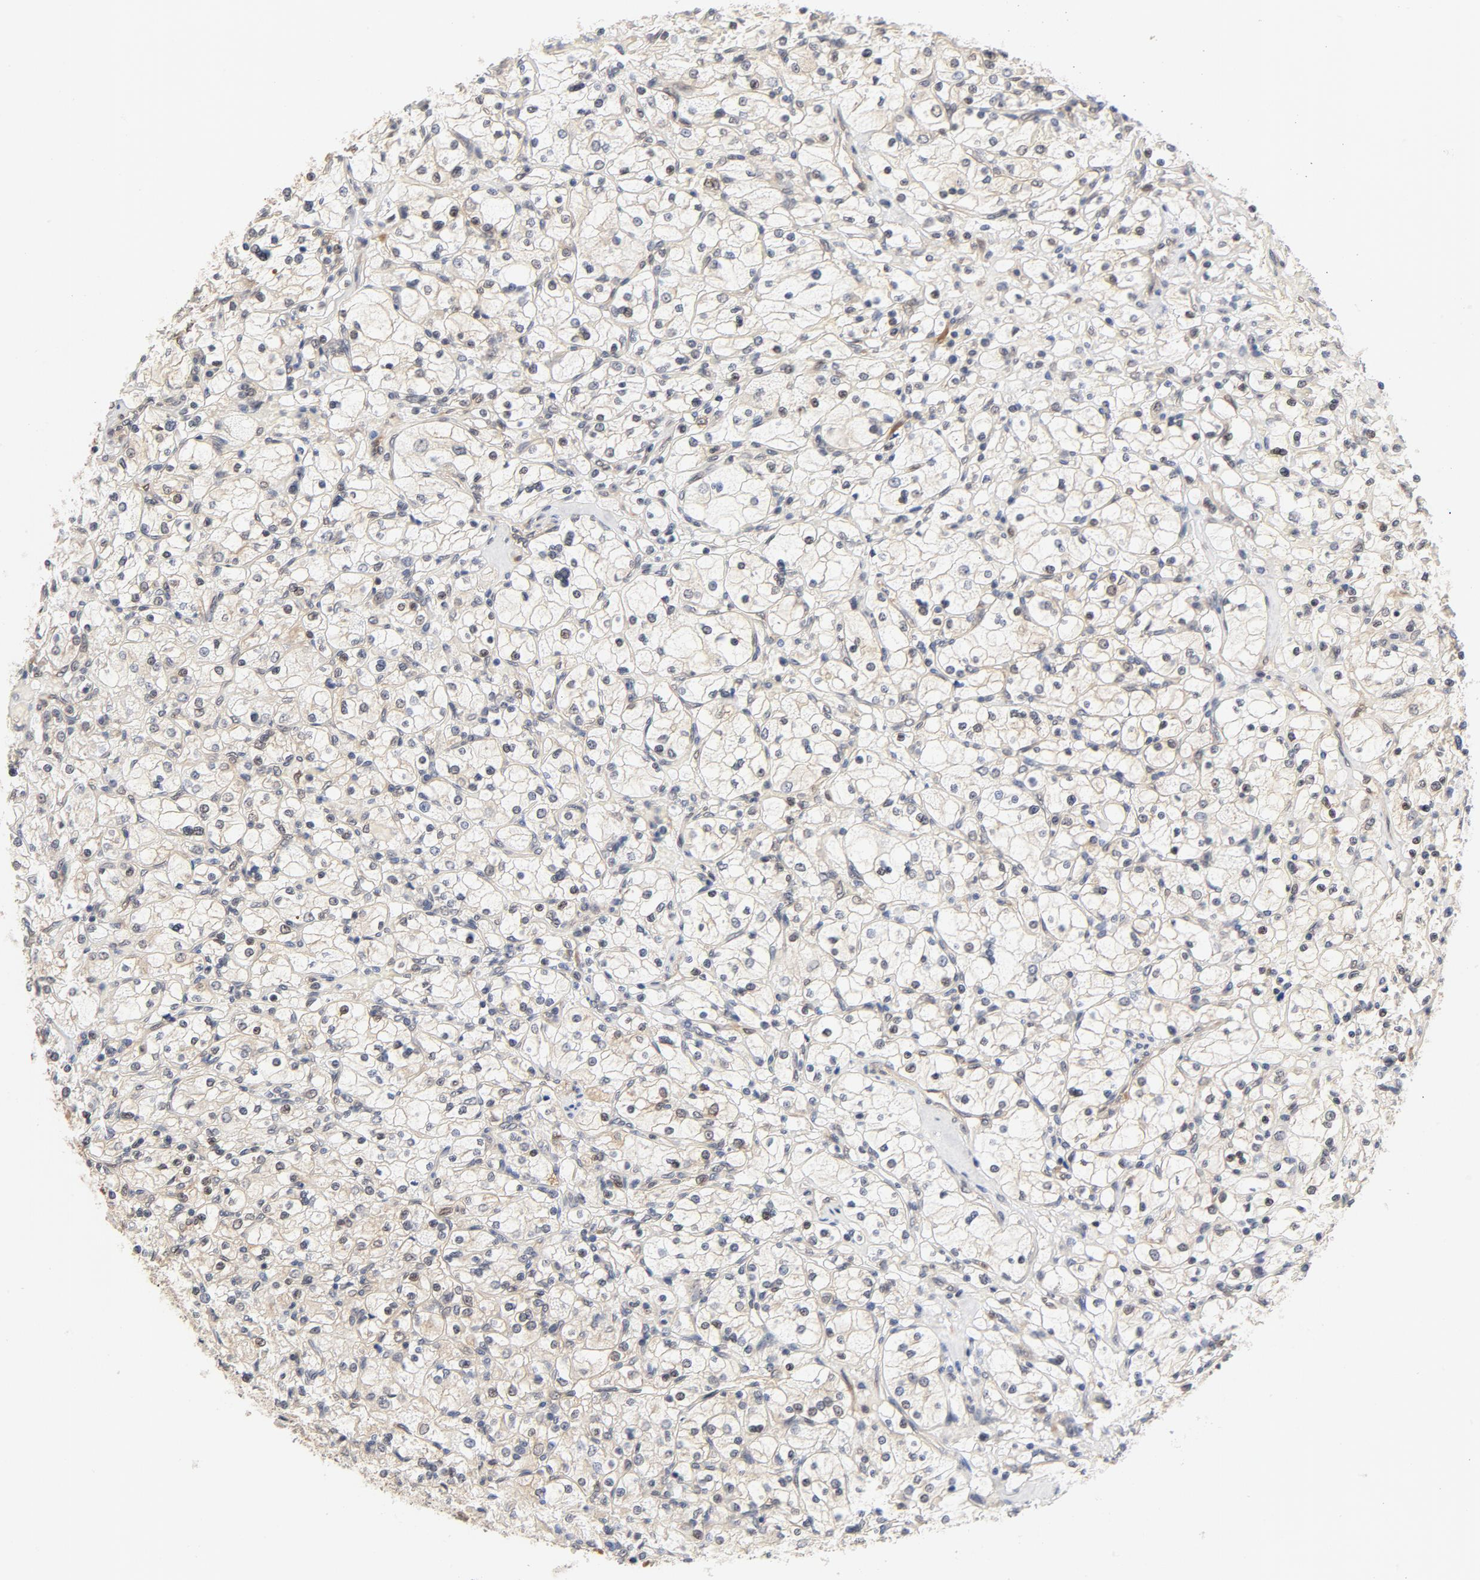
{"staining": {"intensity": "moderate", "quantity": ">75%", "location": "cytoplasmic/membranous,nuclear"}, "tissue": "renal cancer", "cell_type": "Tumor cells", "image_type": "cancer", "snomed": [{"axis": "morphology", "description": "Adenocarcinoma, NOS"}, {"axis": "topography", "description": "Kidney"}], "caption": "Tumor cells exhibit medium levels of moderate cytoplasmic/membranous and nuclear positivity in approximately >75% of cells in human renal cancer (adenocarcinoma).", "gene": "EIF4E", "patient": {"sex": "female", "age": 83}}